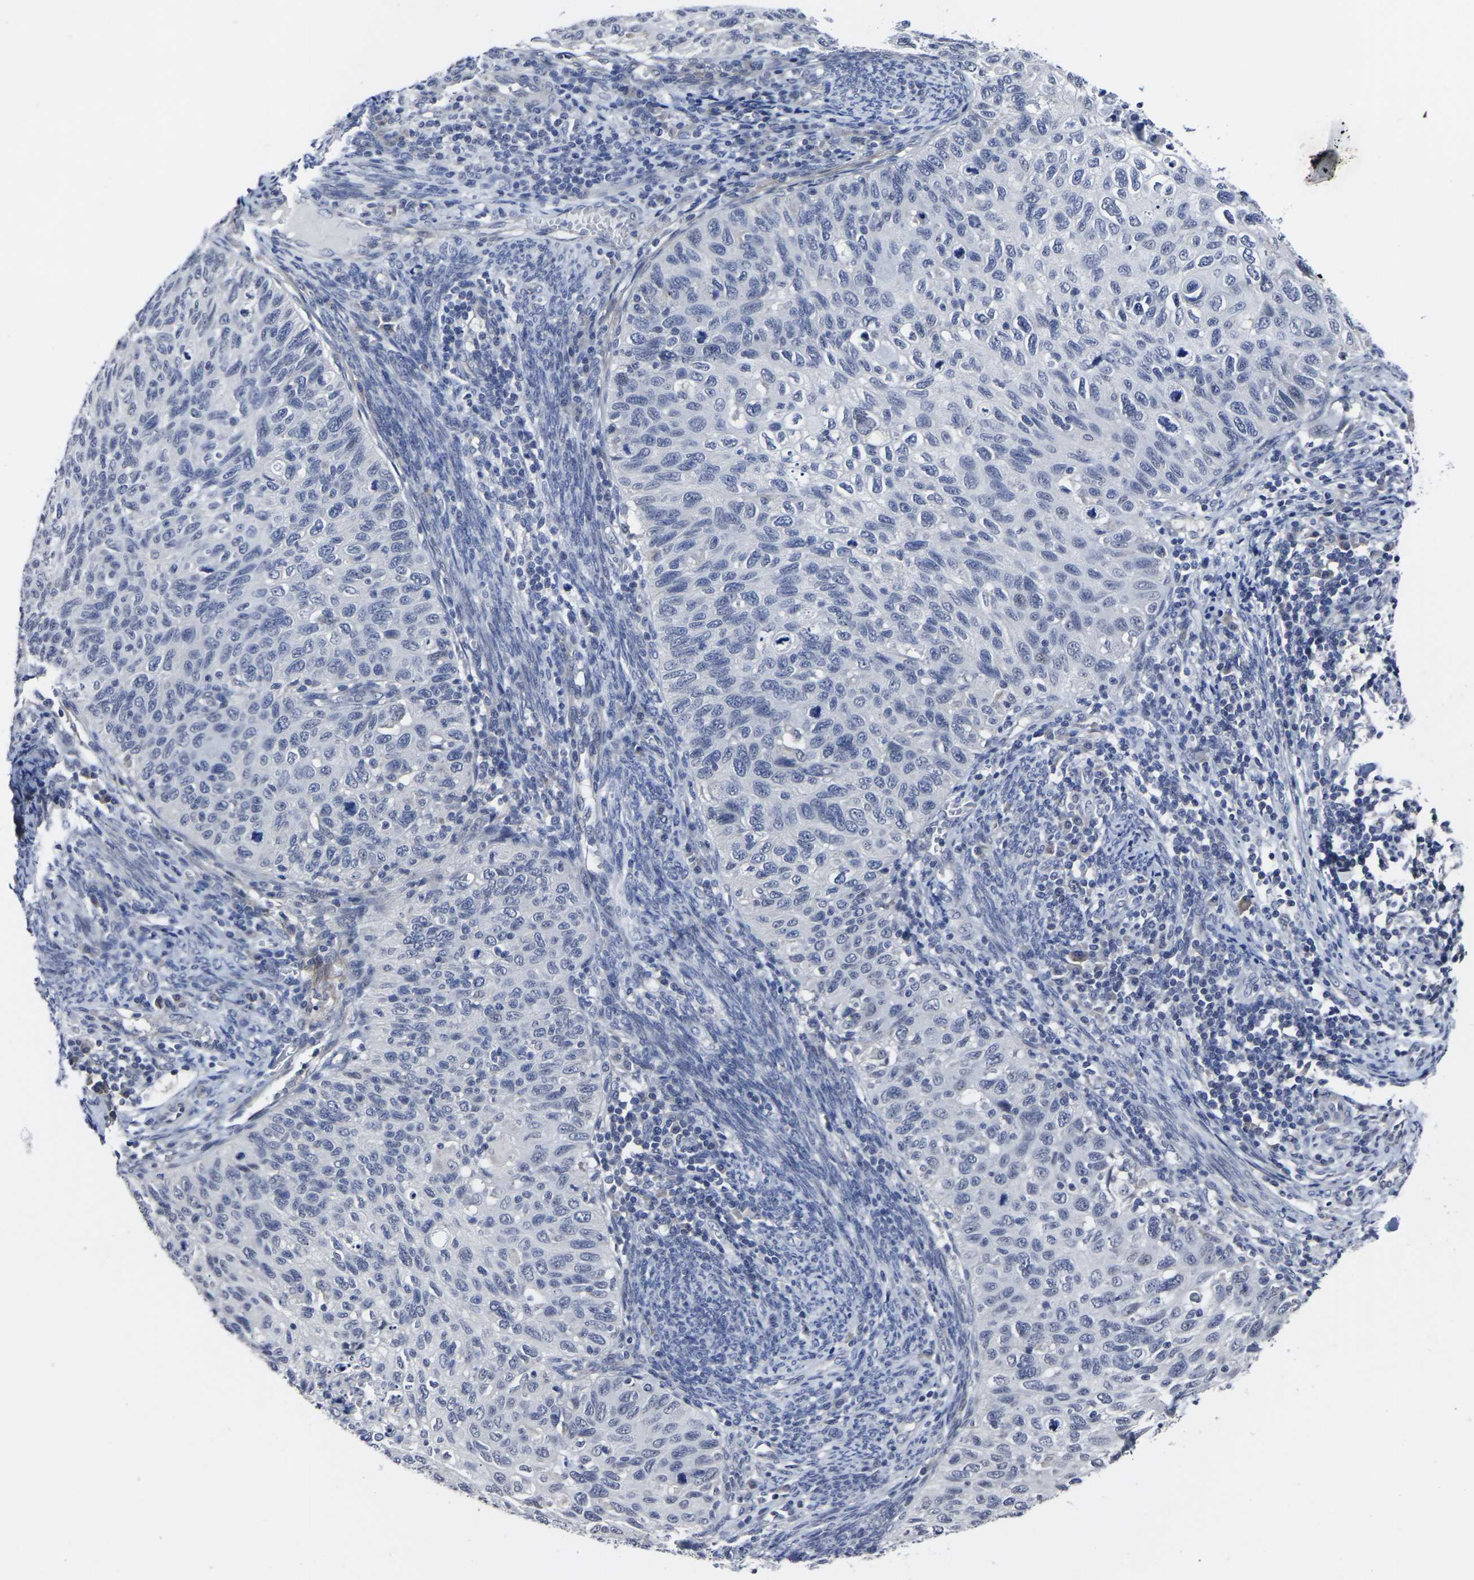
{"staining": {"intensity": "negative", "quantity": "none", "location": "none"}, "tissue": "cervical cancer", "cell_type": "Tumor cells", "image_type": "cancer", "snomed": [{"axis": "morphology", "description": "Squamous cell carcinoma, NOS"}, {"axis": "topography", "description": "Cervix"}], "caption": "High power microscopy image of an immunohistochemistry (IHC) photomicrograph of squamous cell carcinoma (cervical), revealing no significant positivity in tumor cells.", "gene": "MSANTD4", "patient": {"sex": "female", "age": 70}}